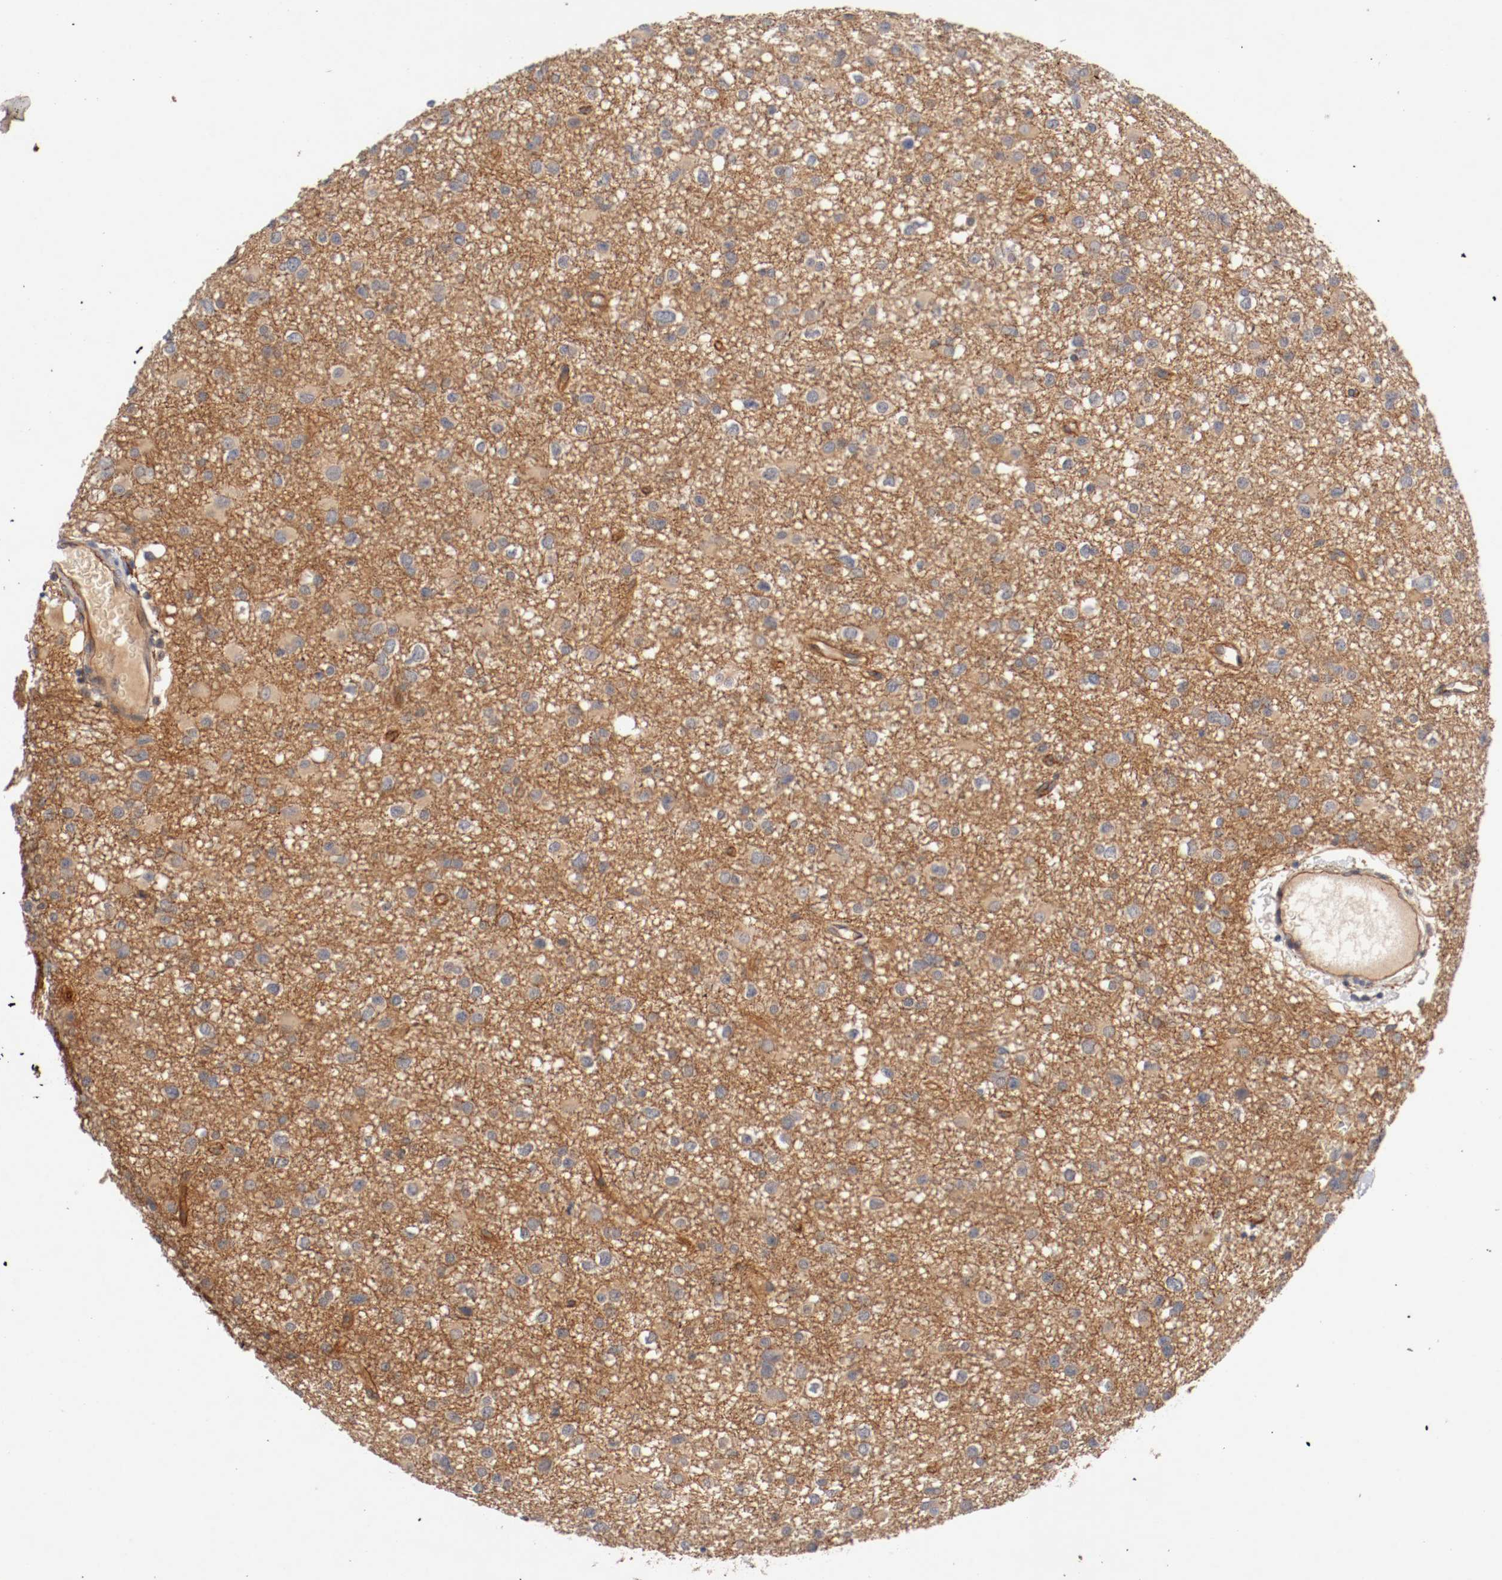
{"staining": {"intensity": "negative", "quantity": "none", "location": "none"}, "tissue": "glioma", "cell_type": "Tumor cells", "image_type": "cancer", "snomed": [{"axis": "morphology", "description": "Glioma, malignant, Low grade"}, {"axis": "topography", "description": "Brain"}], "caption": "There is no significant expression in tumor cells of glioma.", "gene": "TYK2", "patient": {"sex": "male", "age": 42}}